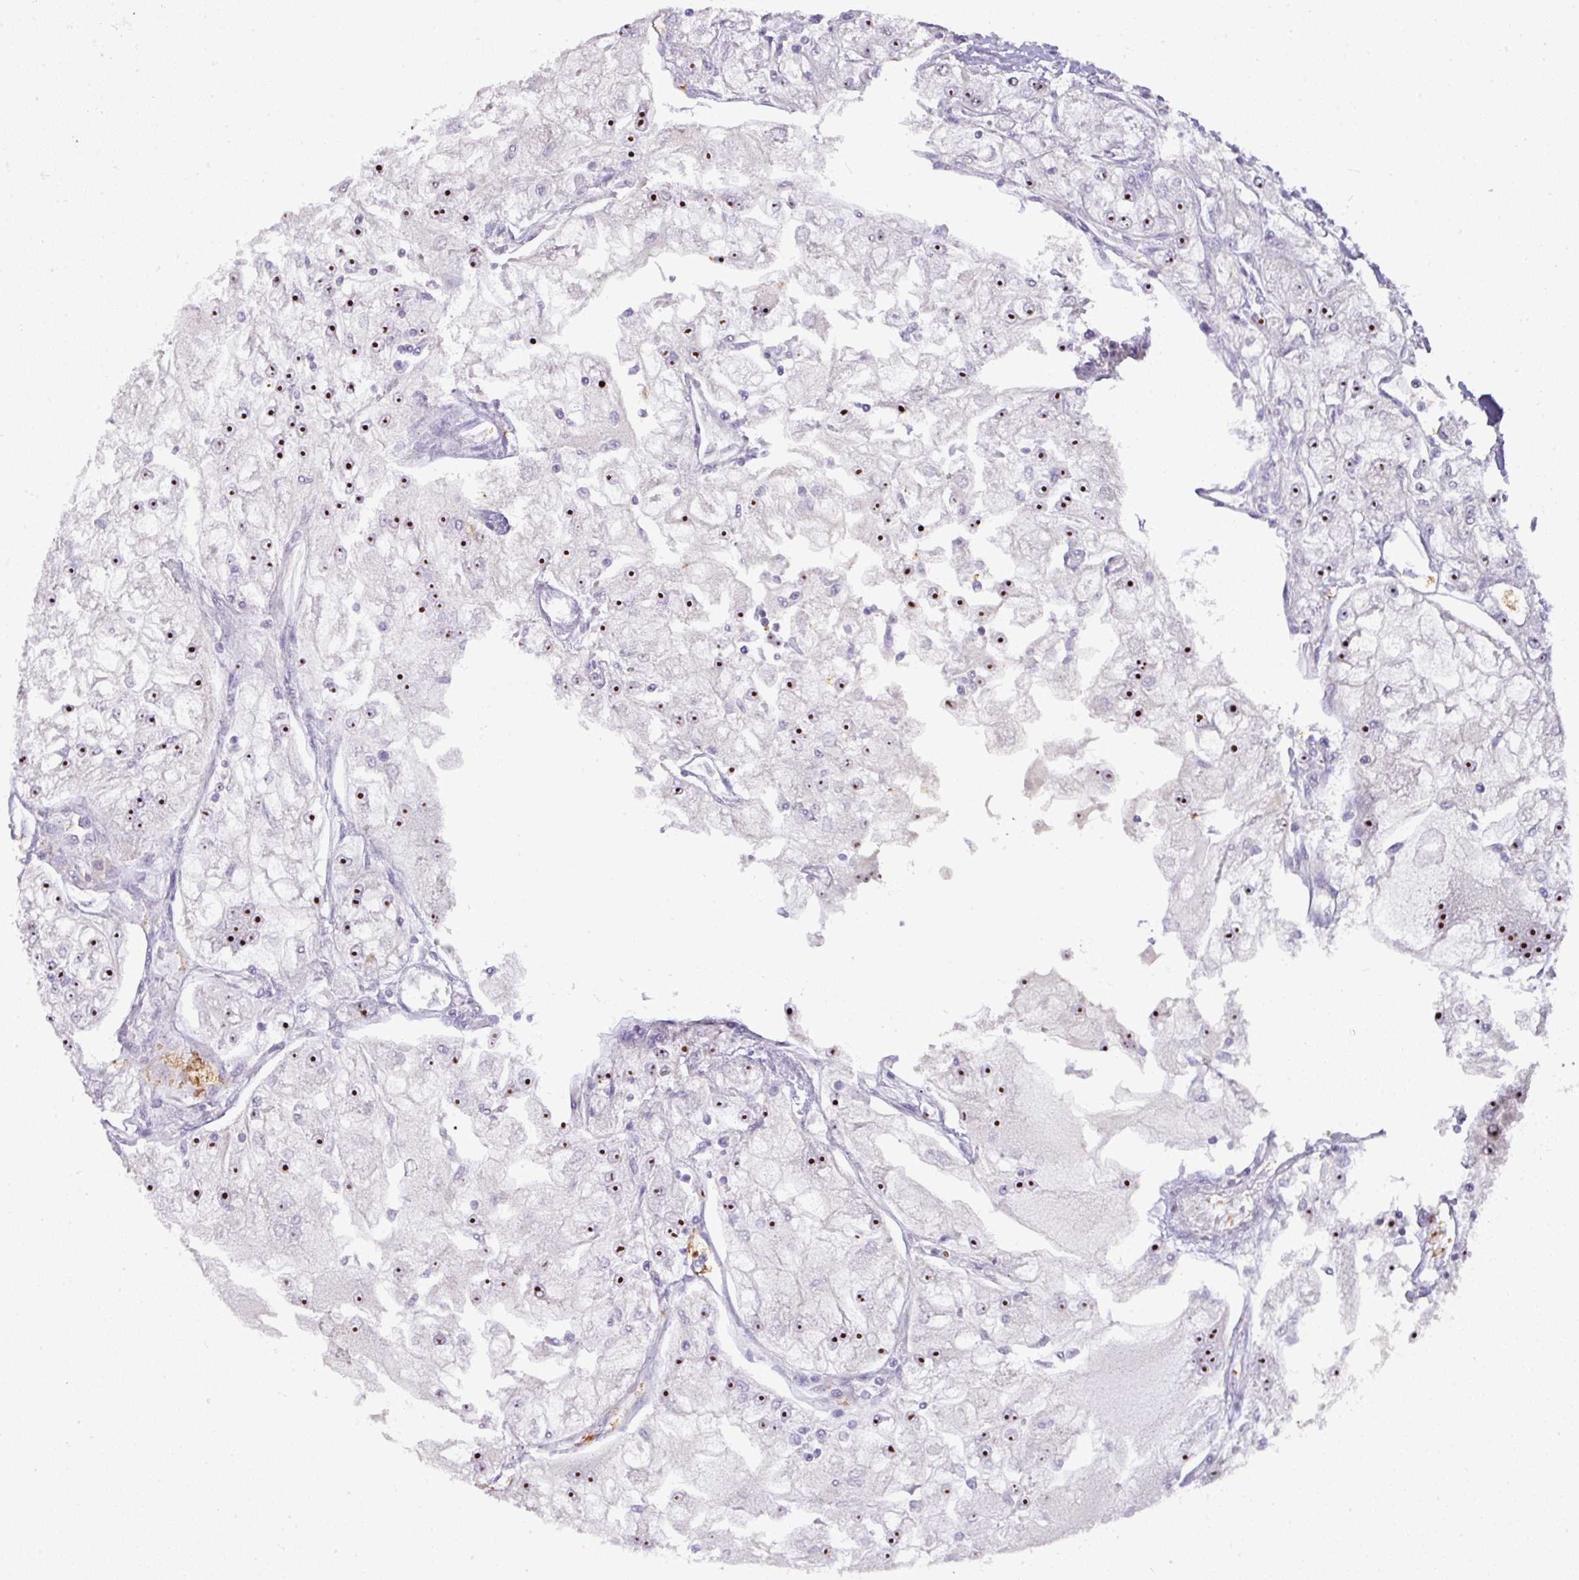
{"staining": {"intensity": "moderate", "quantity": ">75%", "location": "nuclear"}, "tissue": "renal cancer", "cell_type": "Tumor cells", "image_type": "cancer", "snomed": [{"axis": "morphology", "description": "Adenocarcinoma, NOS"}, {"axis": "topography", "description": "Kidney"}], "caption": "High-magnification brightfield microscopy of renal cancer (adenocarcinoma) stained with DAB (brown) and counterstained with hematoxylin (blue). tumor cells exhibit moderate nuclear expression is present in approximately>75% of cells. (brown staining indicates protein expression, while blue staining denotes nuclei).", "gene": "ATP6V1F", "patient": {"sex": "female", "age": 72}}